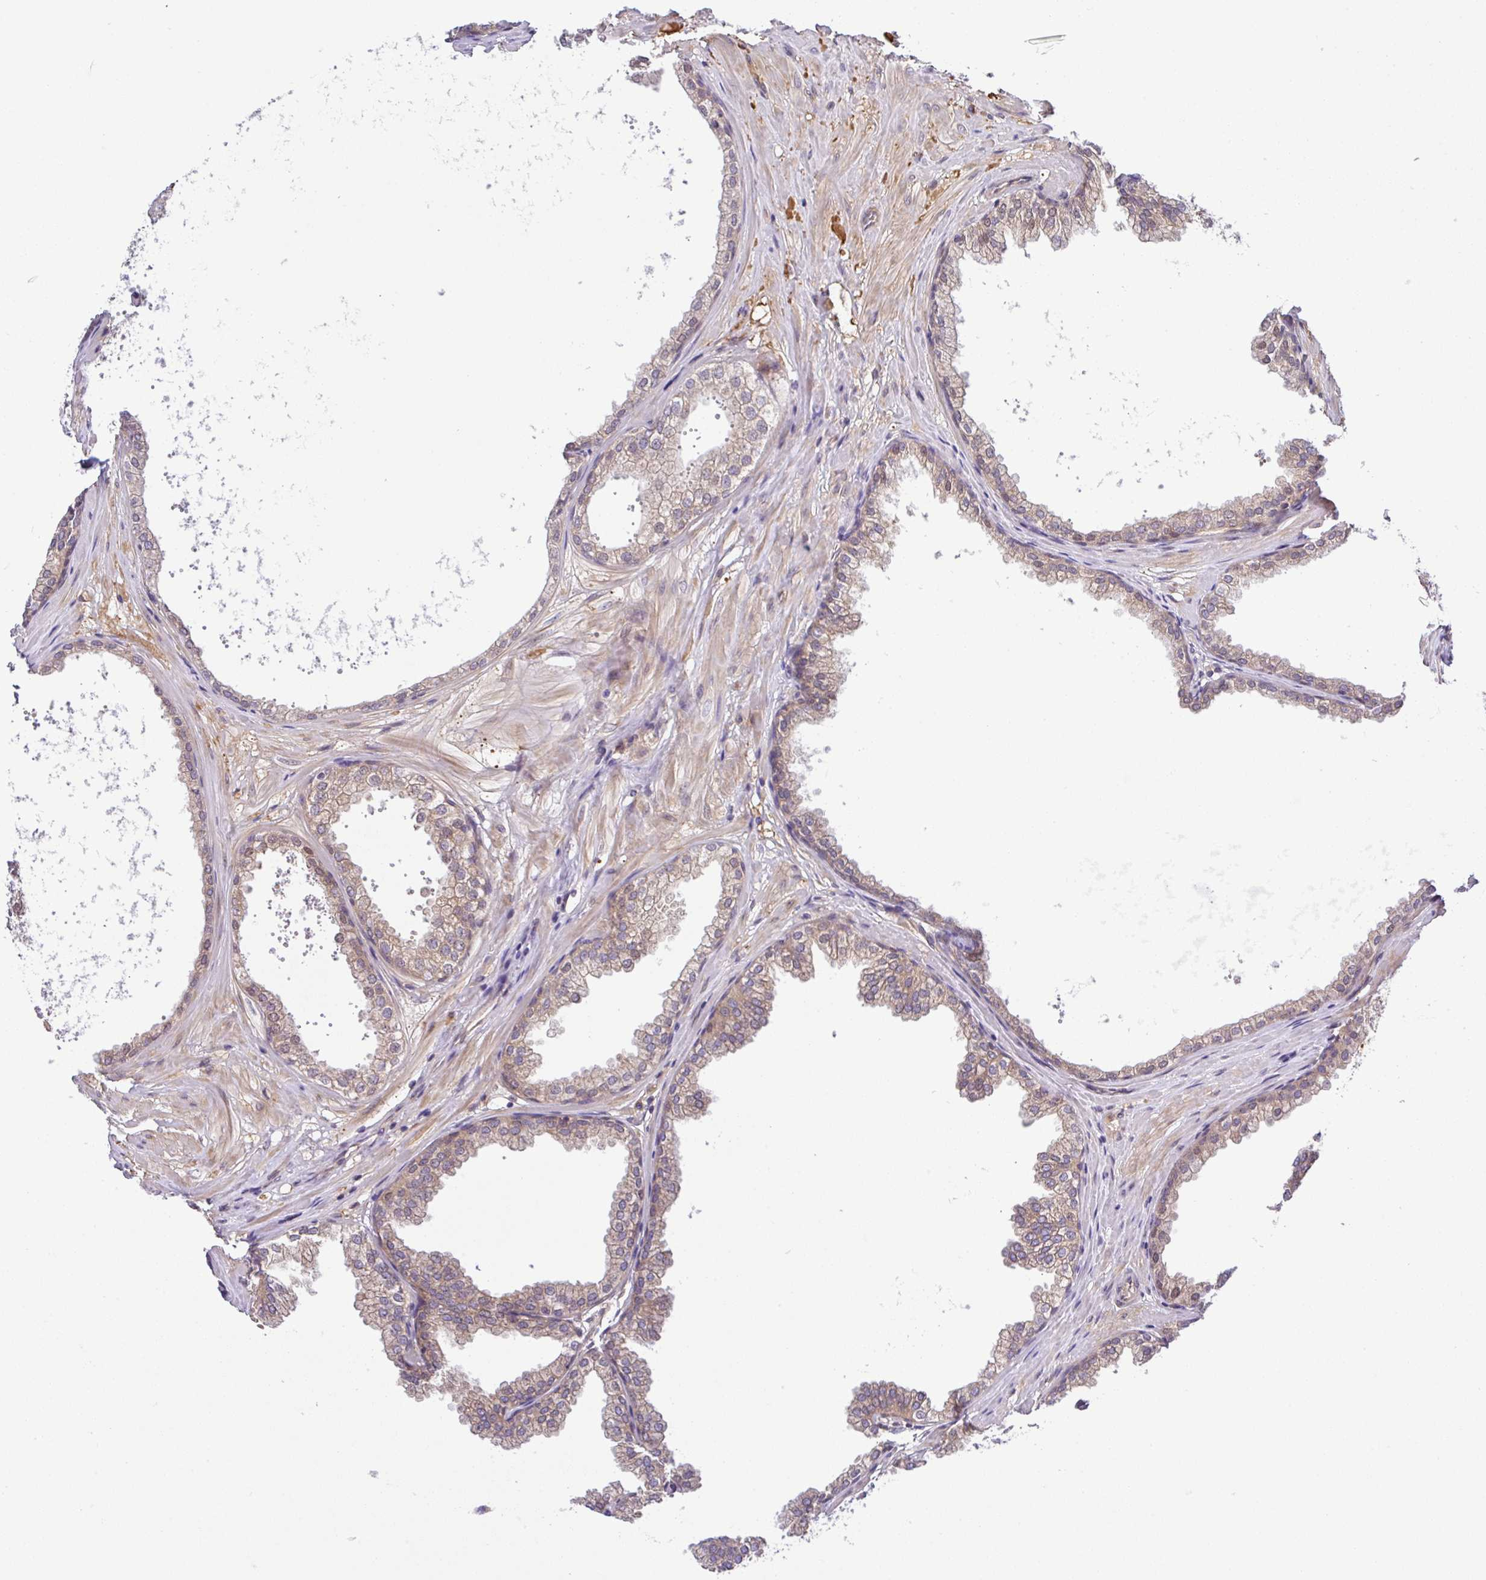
{"staining": {"intensity": "moderate", "quantity": ">75%", "location": "cytoplasmic/membranous,nuclear"}, "tissue": "prostate", "cell_type": "Glandular cells", "image_type": "normal", "snomed": [{"axis": "morphology", "description": "Normal tissue, NOS"}, {"axis": "topography", "description": "Prostate"}], "caption": "Normal prostate reveals moderate cytoplasmic/membranous,nuclear positivity in approximately >75% of glandular cells.", "gene": "UBE4A", "patient": {"sex": "male", "age": 37}}